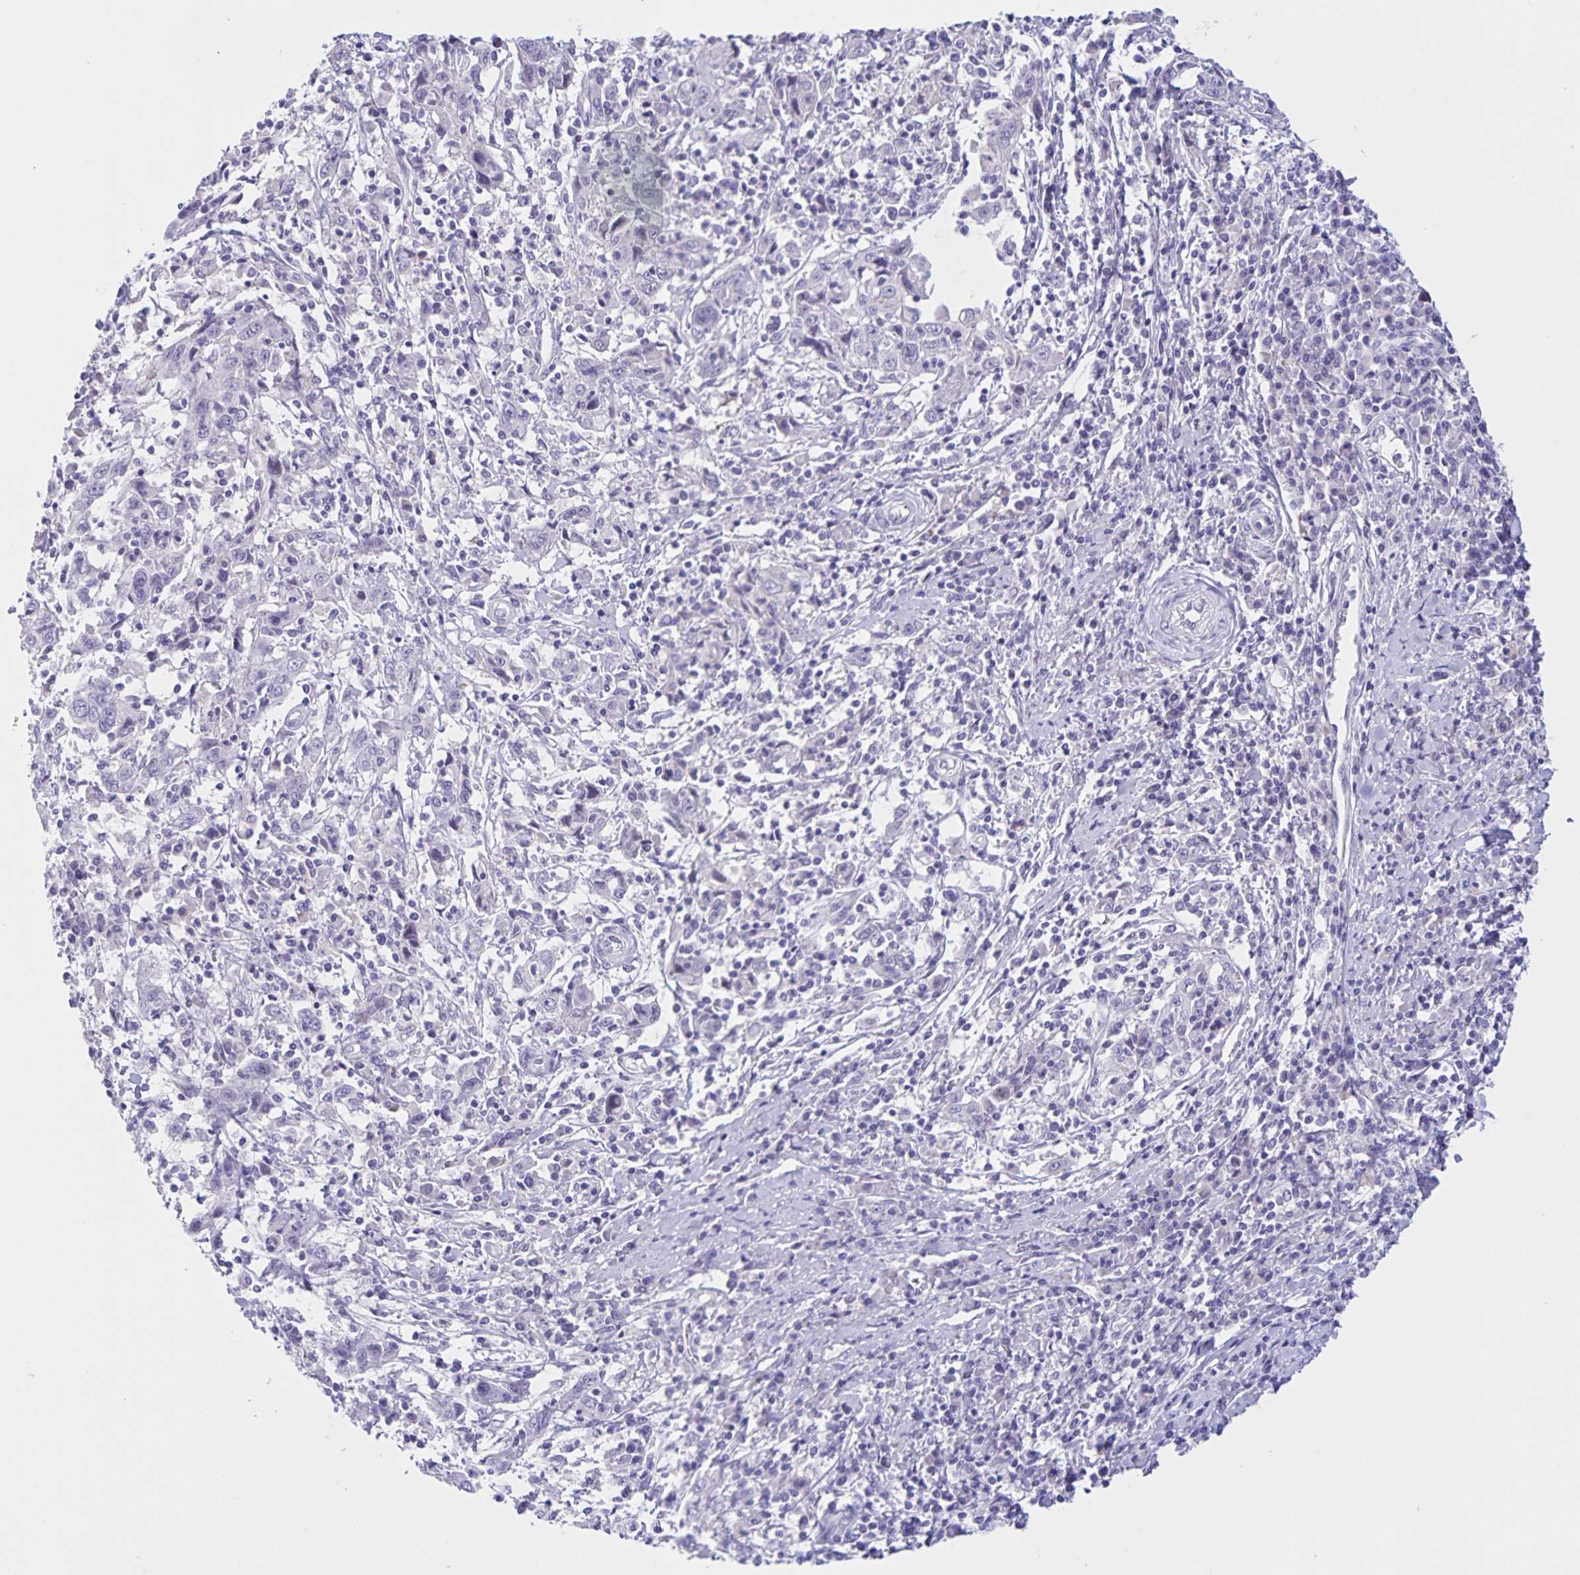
{"staining": {"intensity": "negative", "quantity": "none", "location": "none"}, "tissue": "cervical cancer", "cell_type": "Tumor cells", "image_type": "cancer", "snomed": [{"axis": "morphology", "description": "Squamous cell carcinoma, NOS"}, {"axis": "topography", "description": "Cervix"}], "caption": "Immunohistochemical staining of human squamous cell carcinoma (cervical) displays no significant staining in tumor cells.", "gene": "DMGDH", "patient": {"sex": "female", "age": 46}}